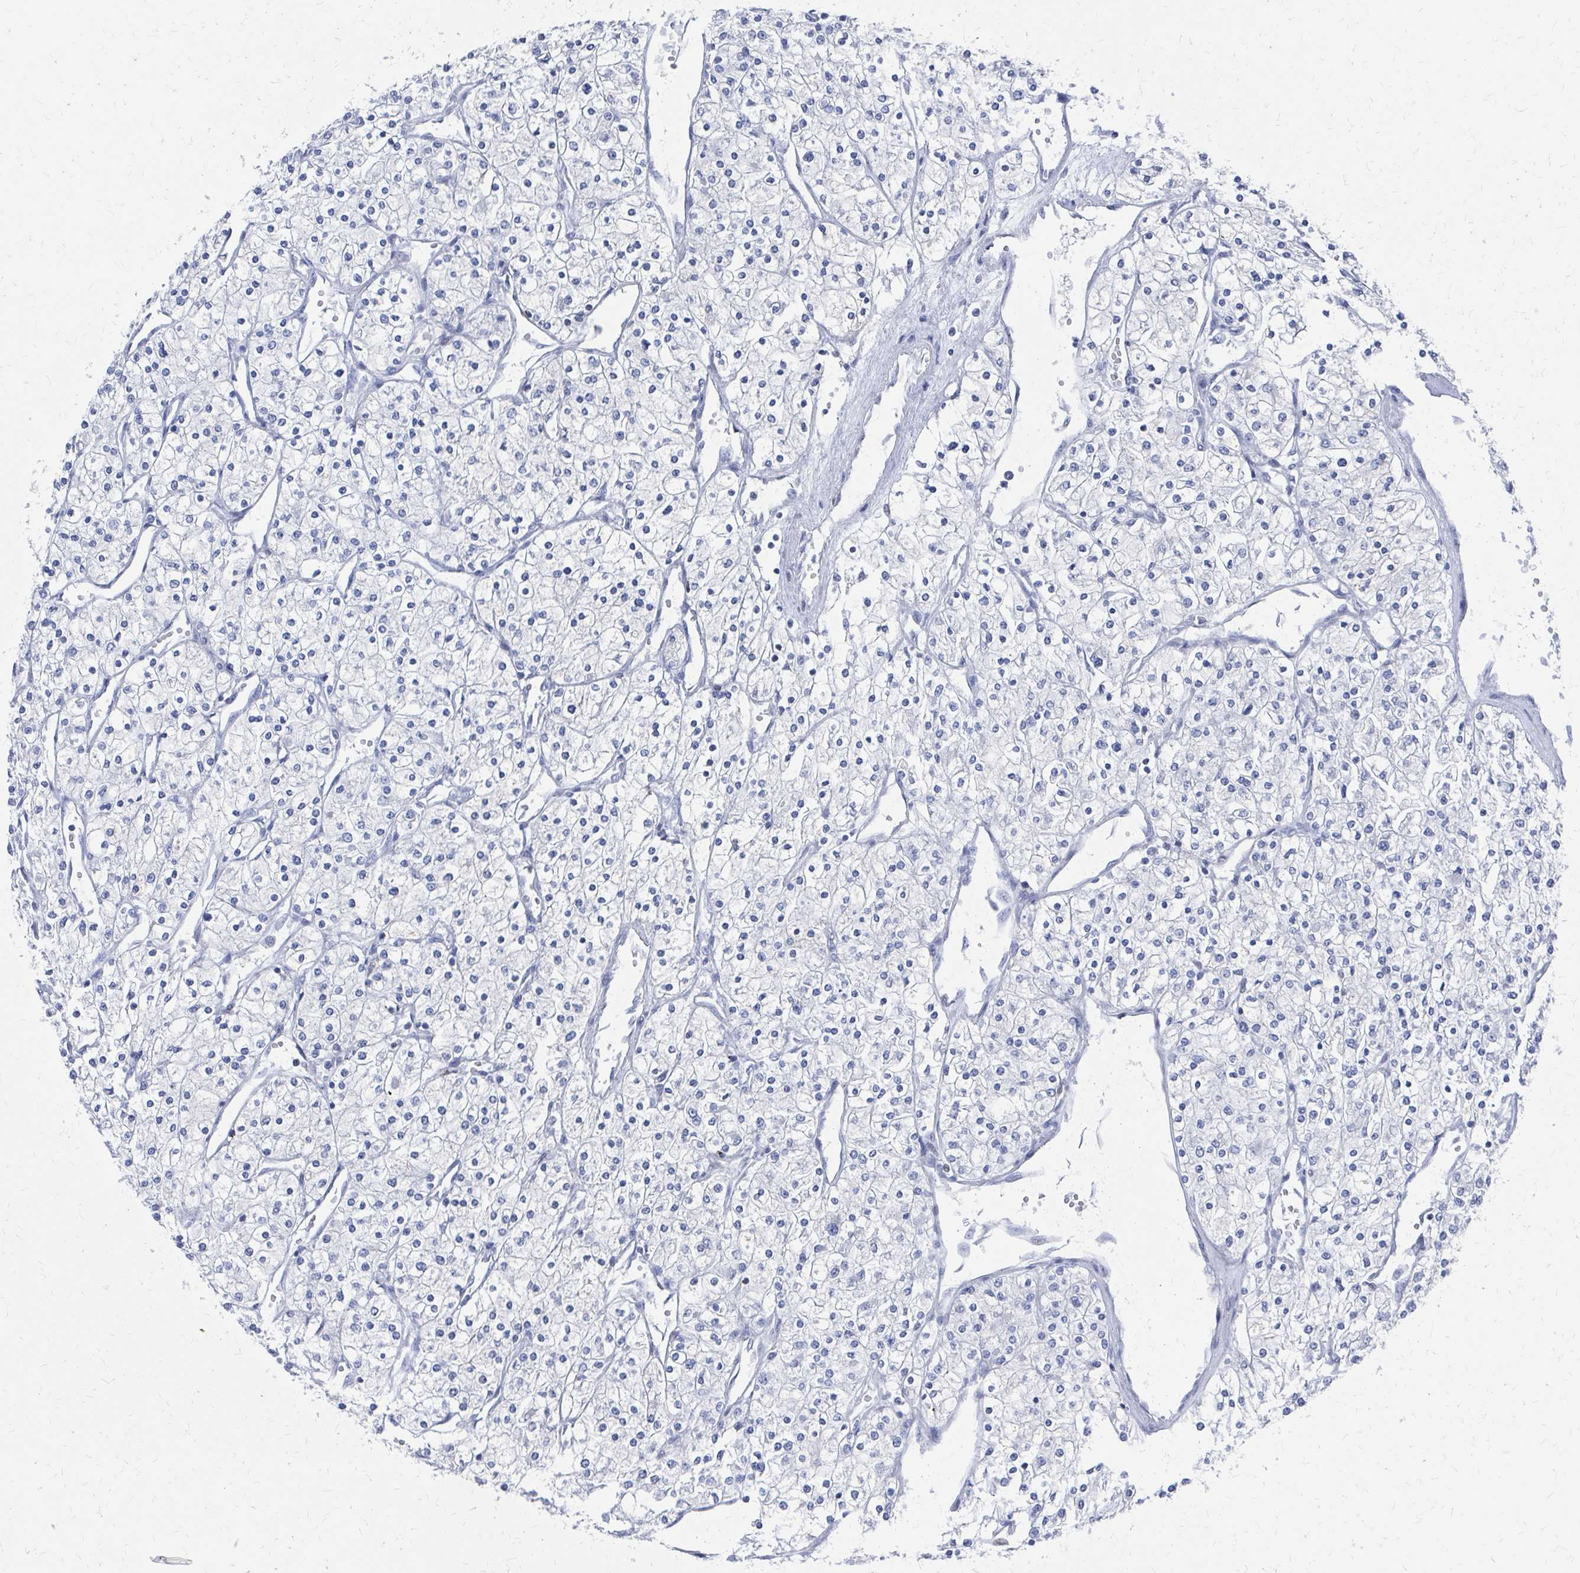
{"staining": {"intensity": "negative", "quantity": "none", "location": "none"}, "tissue": "renal cancer", "cell_type": "Tumor cells", "image_type": "cancer", "snomed": [{"axis": "morphology", "description": "Adenocarcinoma, NOS"}, {"axis": "topography", "description": "Kidney"}], "caption": "Immunohistochemistry (IHC) of renal adenocarcinoma shows no staining in tumor cells.", "gene": "CDIN1", "patient": {"sex": "male", "age": 80}}